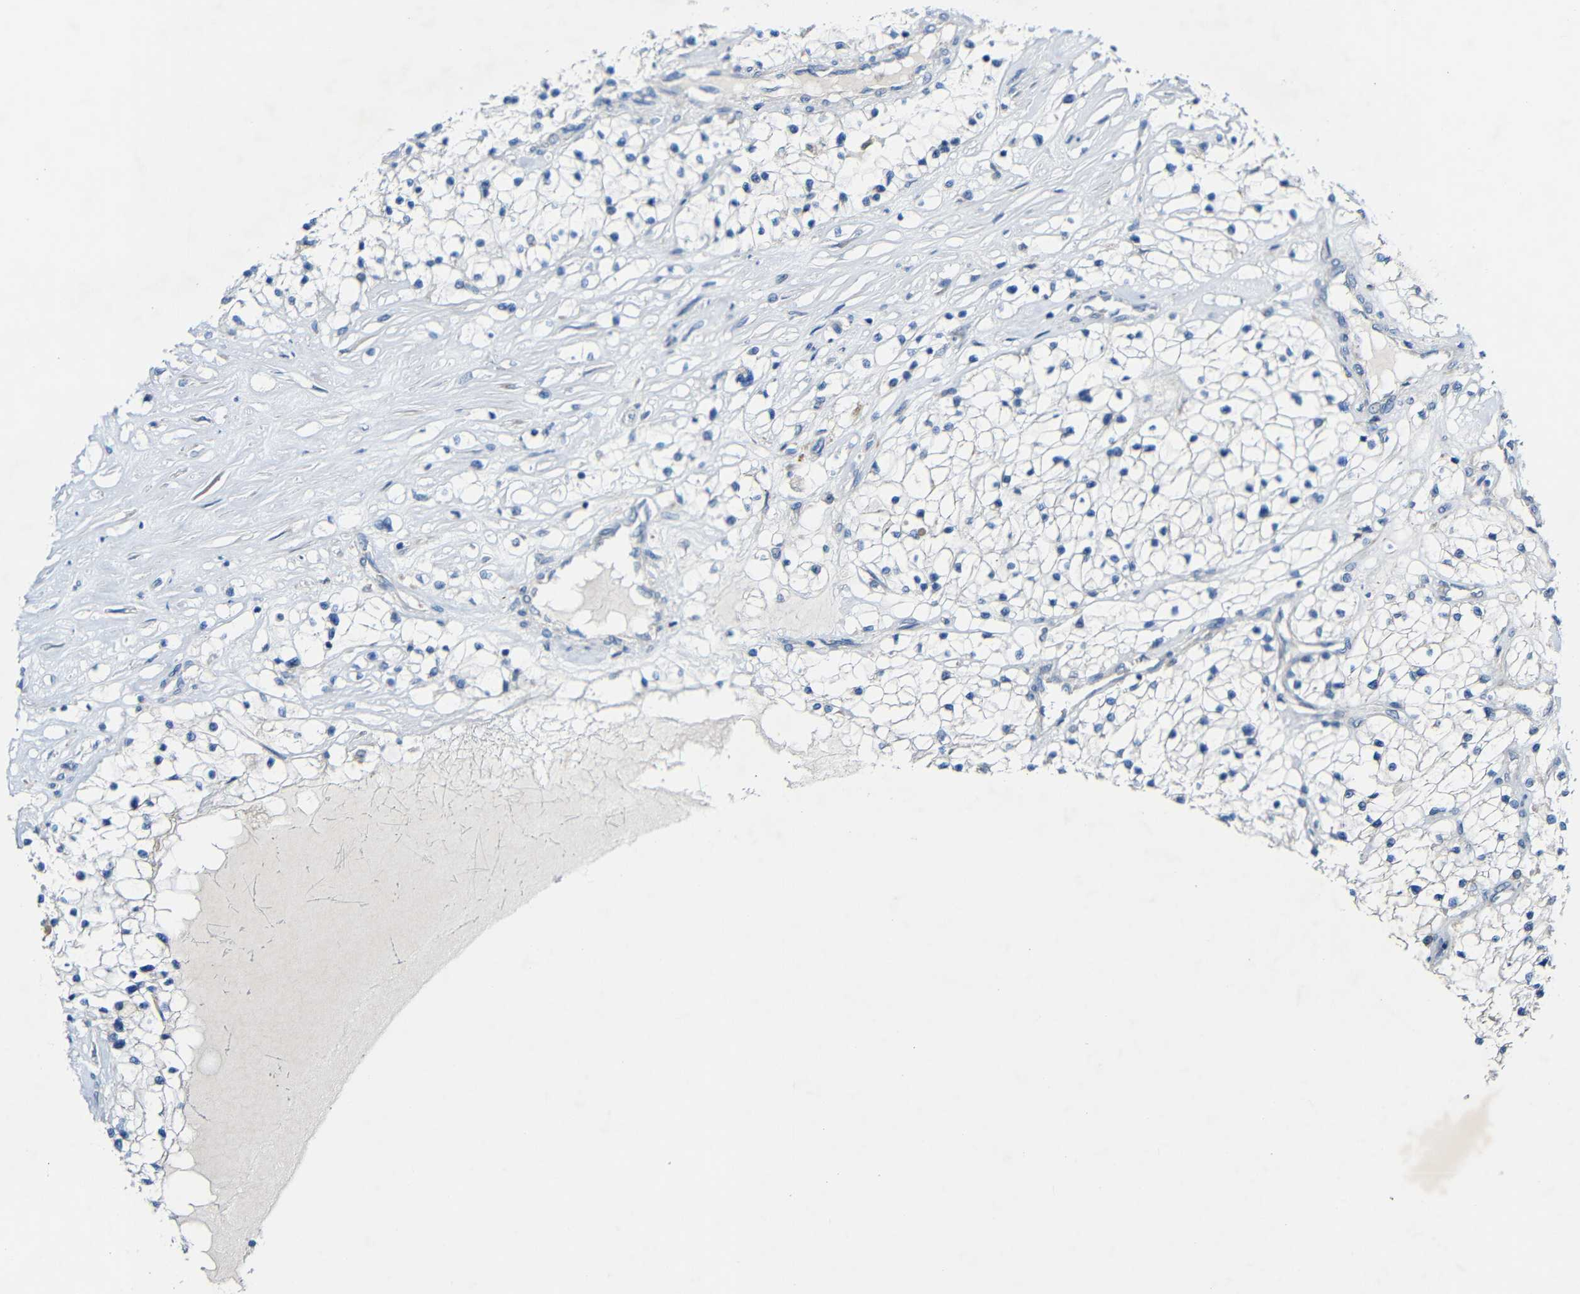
{"staining": {"intensity": "negative", "quantity": "none", "location": "none"}, "tissue": "renal cancer", "cell_type": "Tumor cells", "image_type": "cancer", "snomed": [{"axis": "morphology", "description": "Adenocarcinoma, NOS"}, {"axis": "topography", "description": "Kidney"}], "caption": "The image demonstrates no staining of tumor cells in renal adenocarcinoma.", "gene": "TMEM25", "patient": {"sex": "male", "age": 68}}